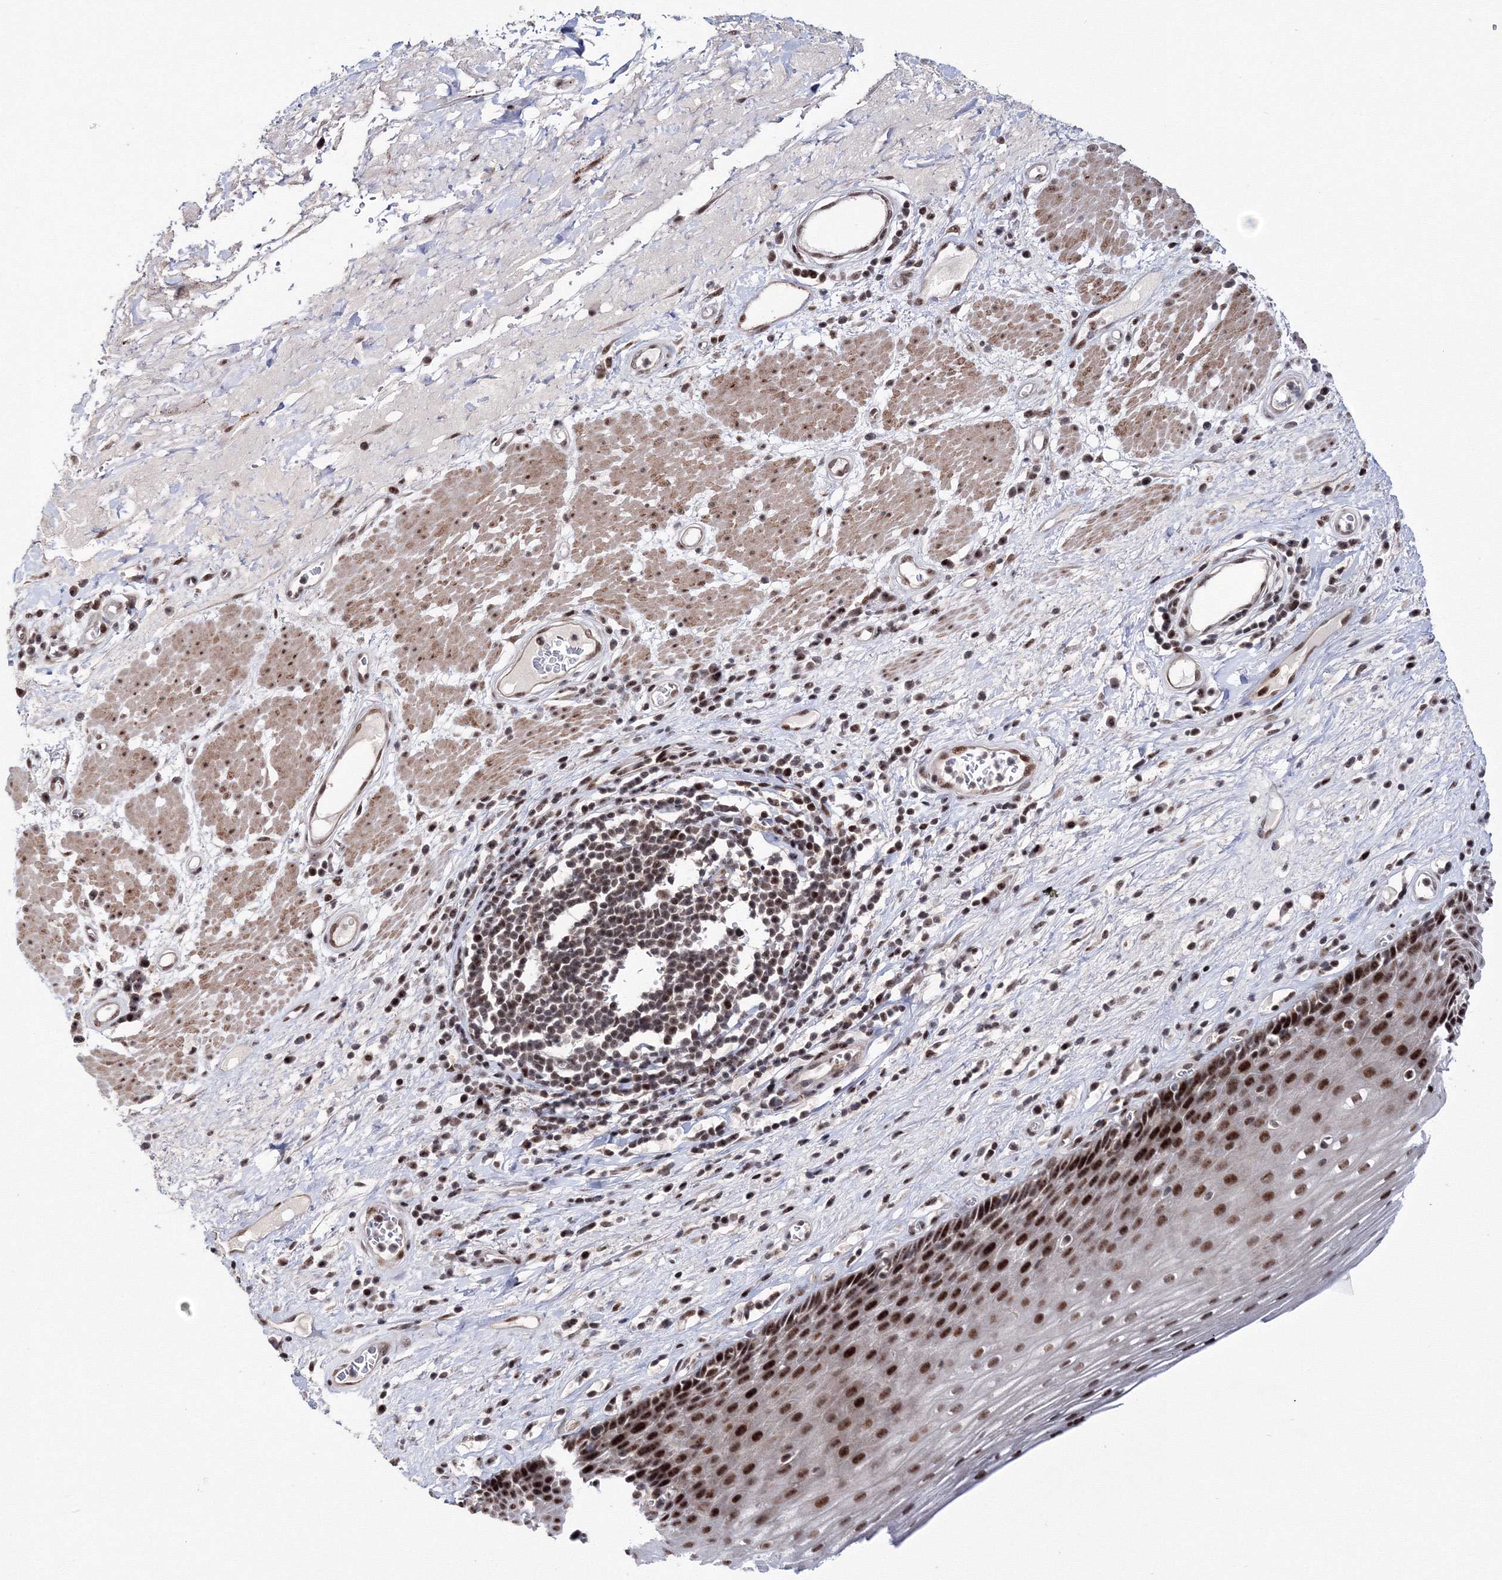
{"staining": {"intensity": "strong", "quantity": ">75%", "location": "nuclear"}, "tissue": "esophagus", "cell_type": "Squamous epithelial cells", "image_type": "normal", "snomed": [{"axis": "morphology", "description": "Normal tissue, NOS"}, {"axis": "topography", "description": "Esophagus"}], "caption": "Immunohistochemistry (IHC) staining of benign esophagus, which displays high levels of strong nuclear staining in approximately >75% of squamous epithelial cells indicating strong nuclear protein expression. The staining was performed using DAB (3,3'-diaminobenzidine) (brown) for protein detection and nuclei were counterstained in hematoxylin (blue).", "gene": "TATDN2", "patient": {"sex": "male", "age": 62}}